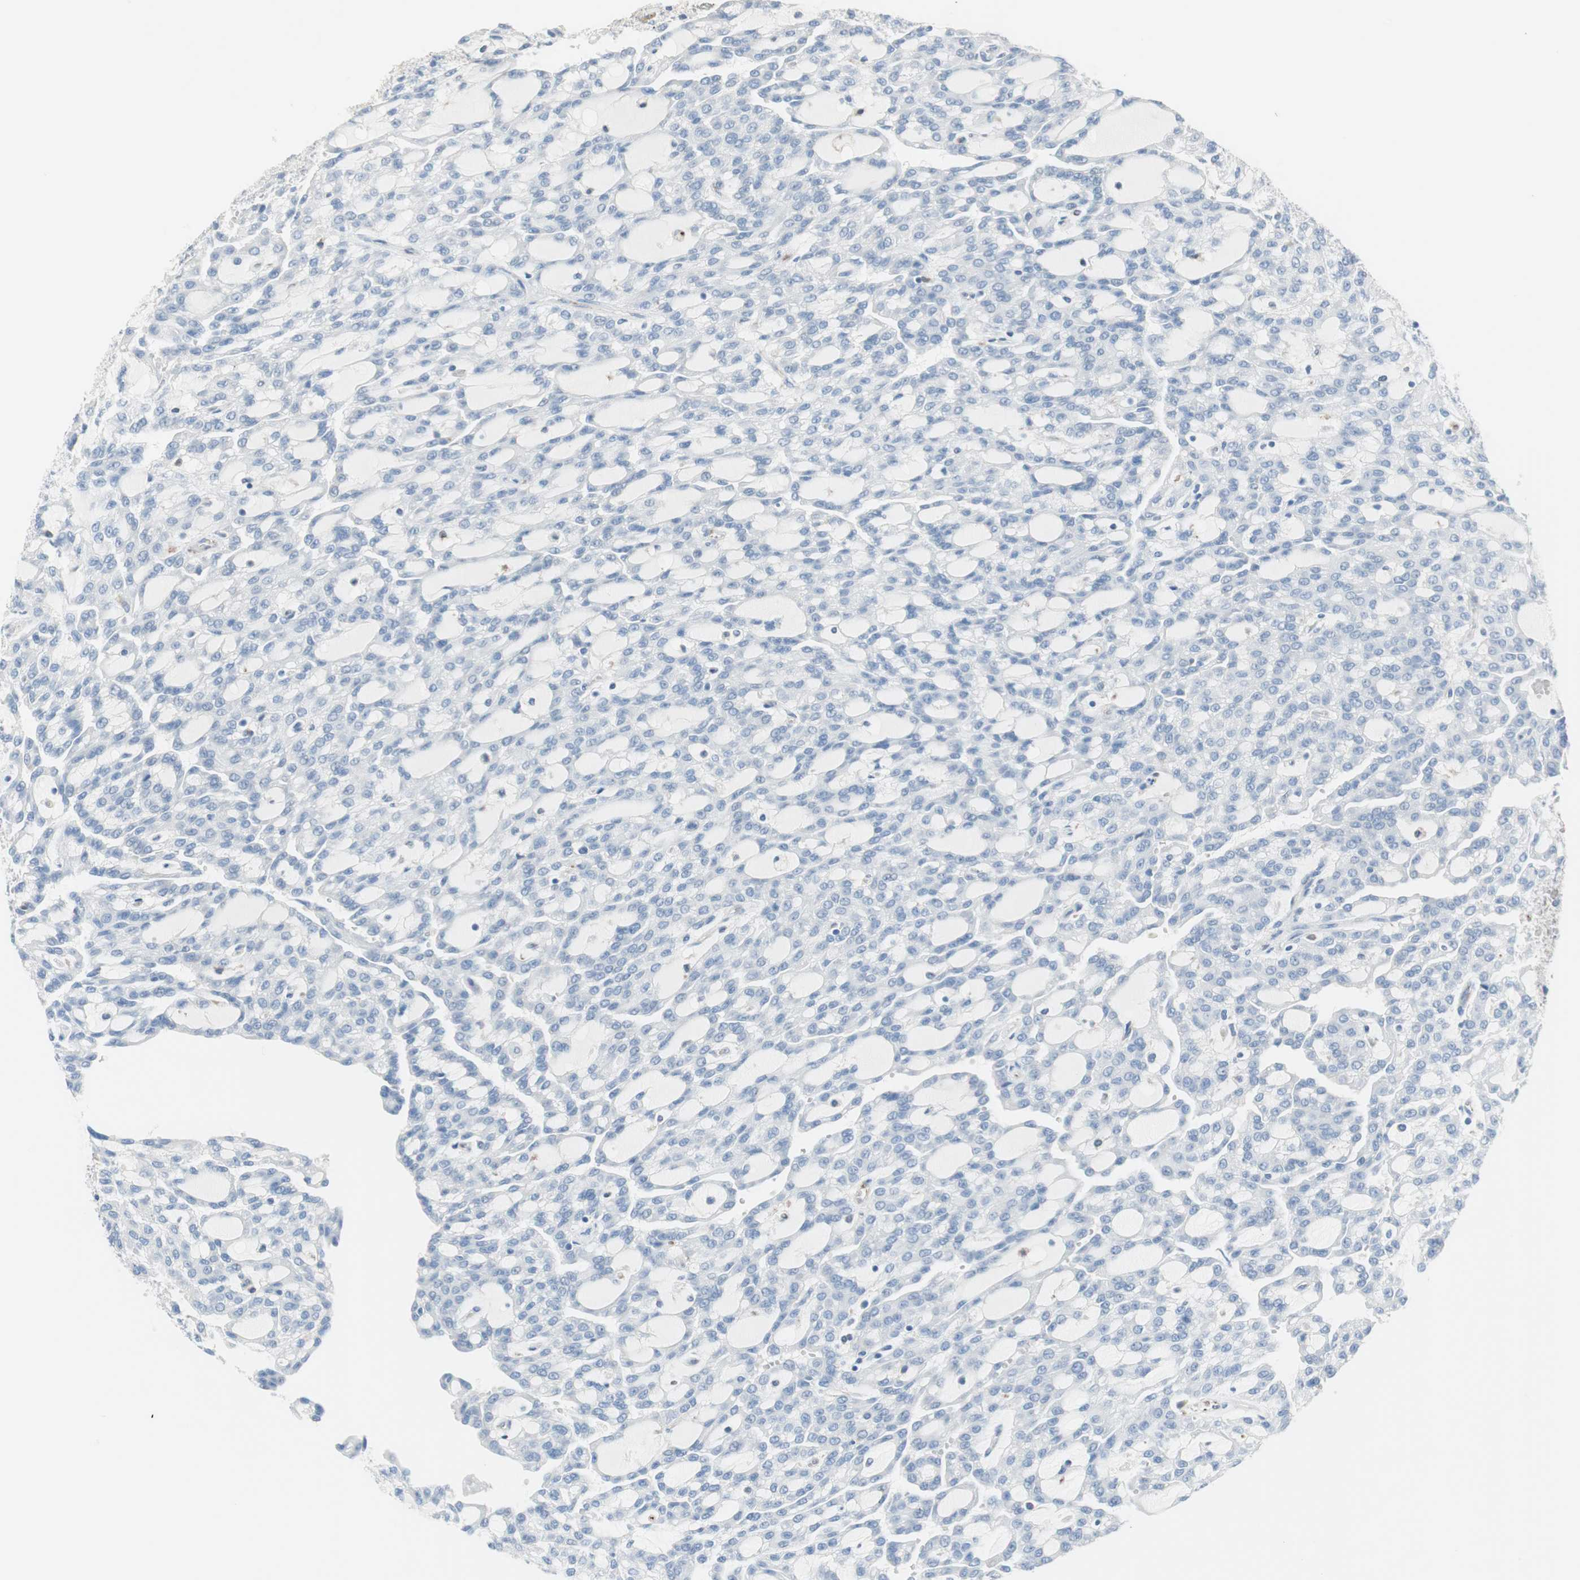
{"staining": {"intensity": "negative", "quantity": "none", "location": "none"}, "tissue": "renal cancer", "cell_type": "Tumor cells", "image_type": "cancer", "snomed": [{"axis": "morphology", "description": "Adenocarcinoma, NOS"}, {"axis": "topography", "description": "Kidney"}], "caption": "This is an IHC micrograph of renal adenocarcinoma. There is no positivity in tumor cells.", "gene": "GLUL", "patient": {"sex": "male", "age": 63}}